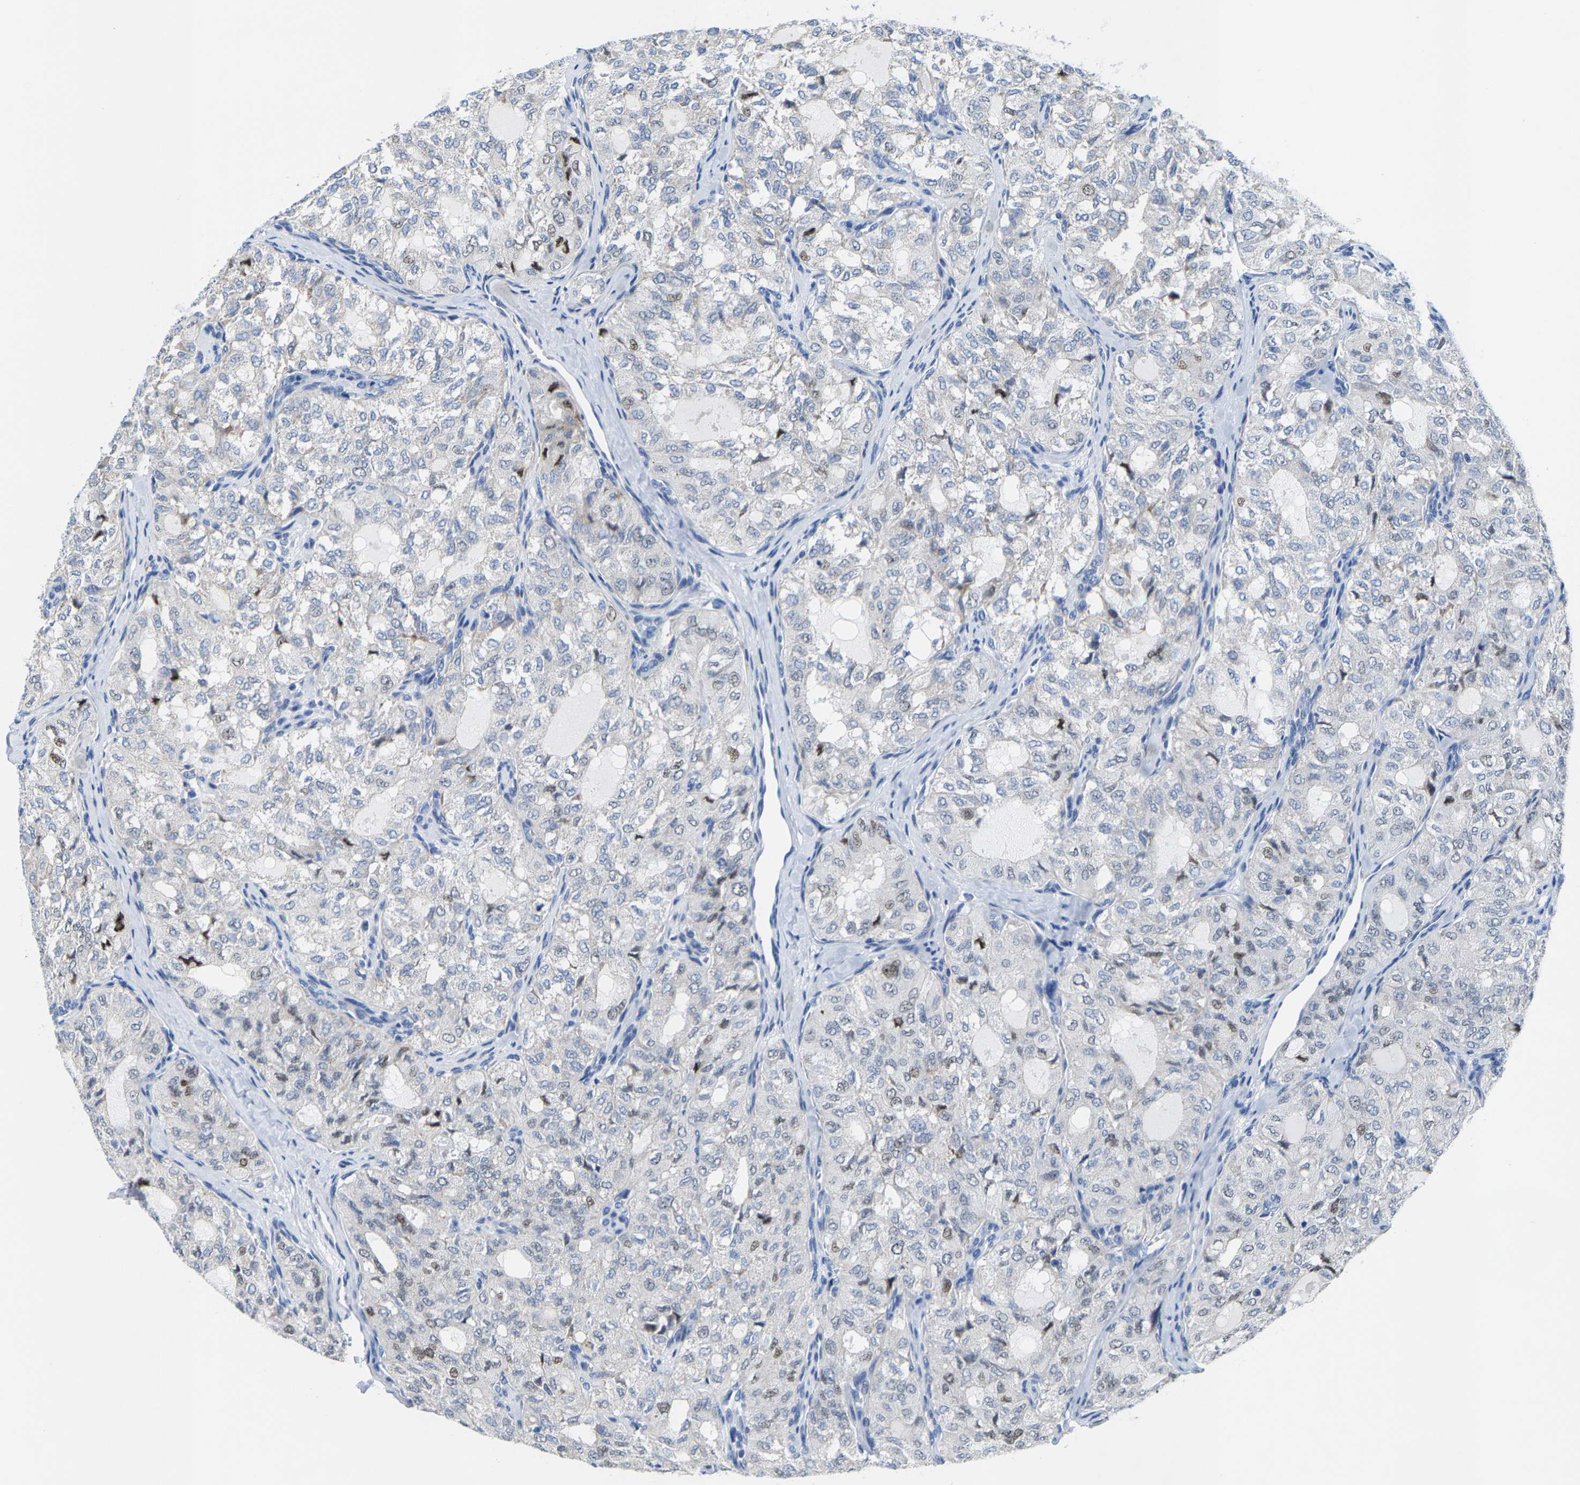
{"staining": {"intensity": "weak", "quantity": "25%-75%", "location": "nuclear"}, "tissue": "thyroid cancer", "cell_type": "Tumor cells", "image_type": "cancer", "snomed": [{"axis": "morphology", "description": "Follicular adenoma carcinoma, NOS"}, {"axis": "topography", "description": "Thyroid gland"}], "caption": "Thyroid follicular adenoma carcinoma stained with a protein marker reveals weak staining in tumor cells.", "gene": "KLHL1", "patient": {"sex": "male", "age": 75}}